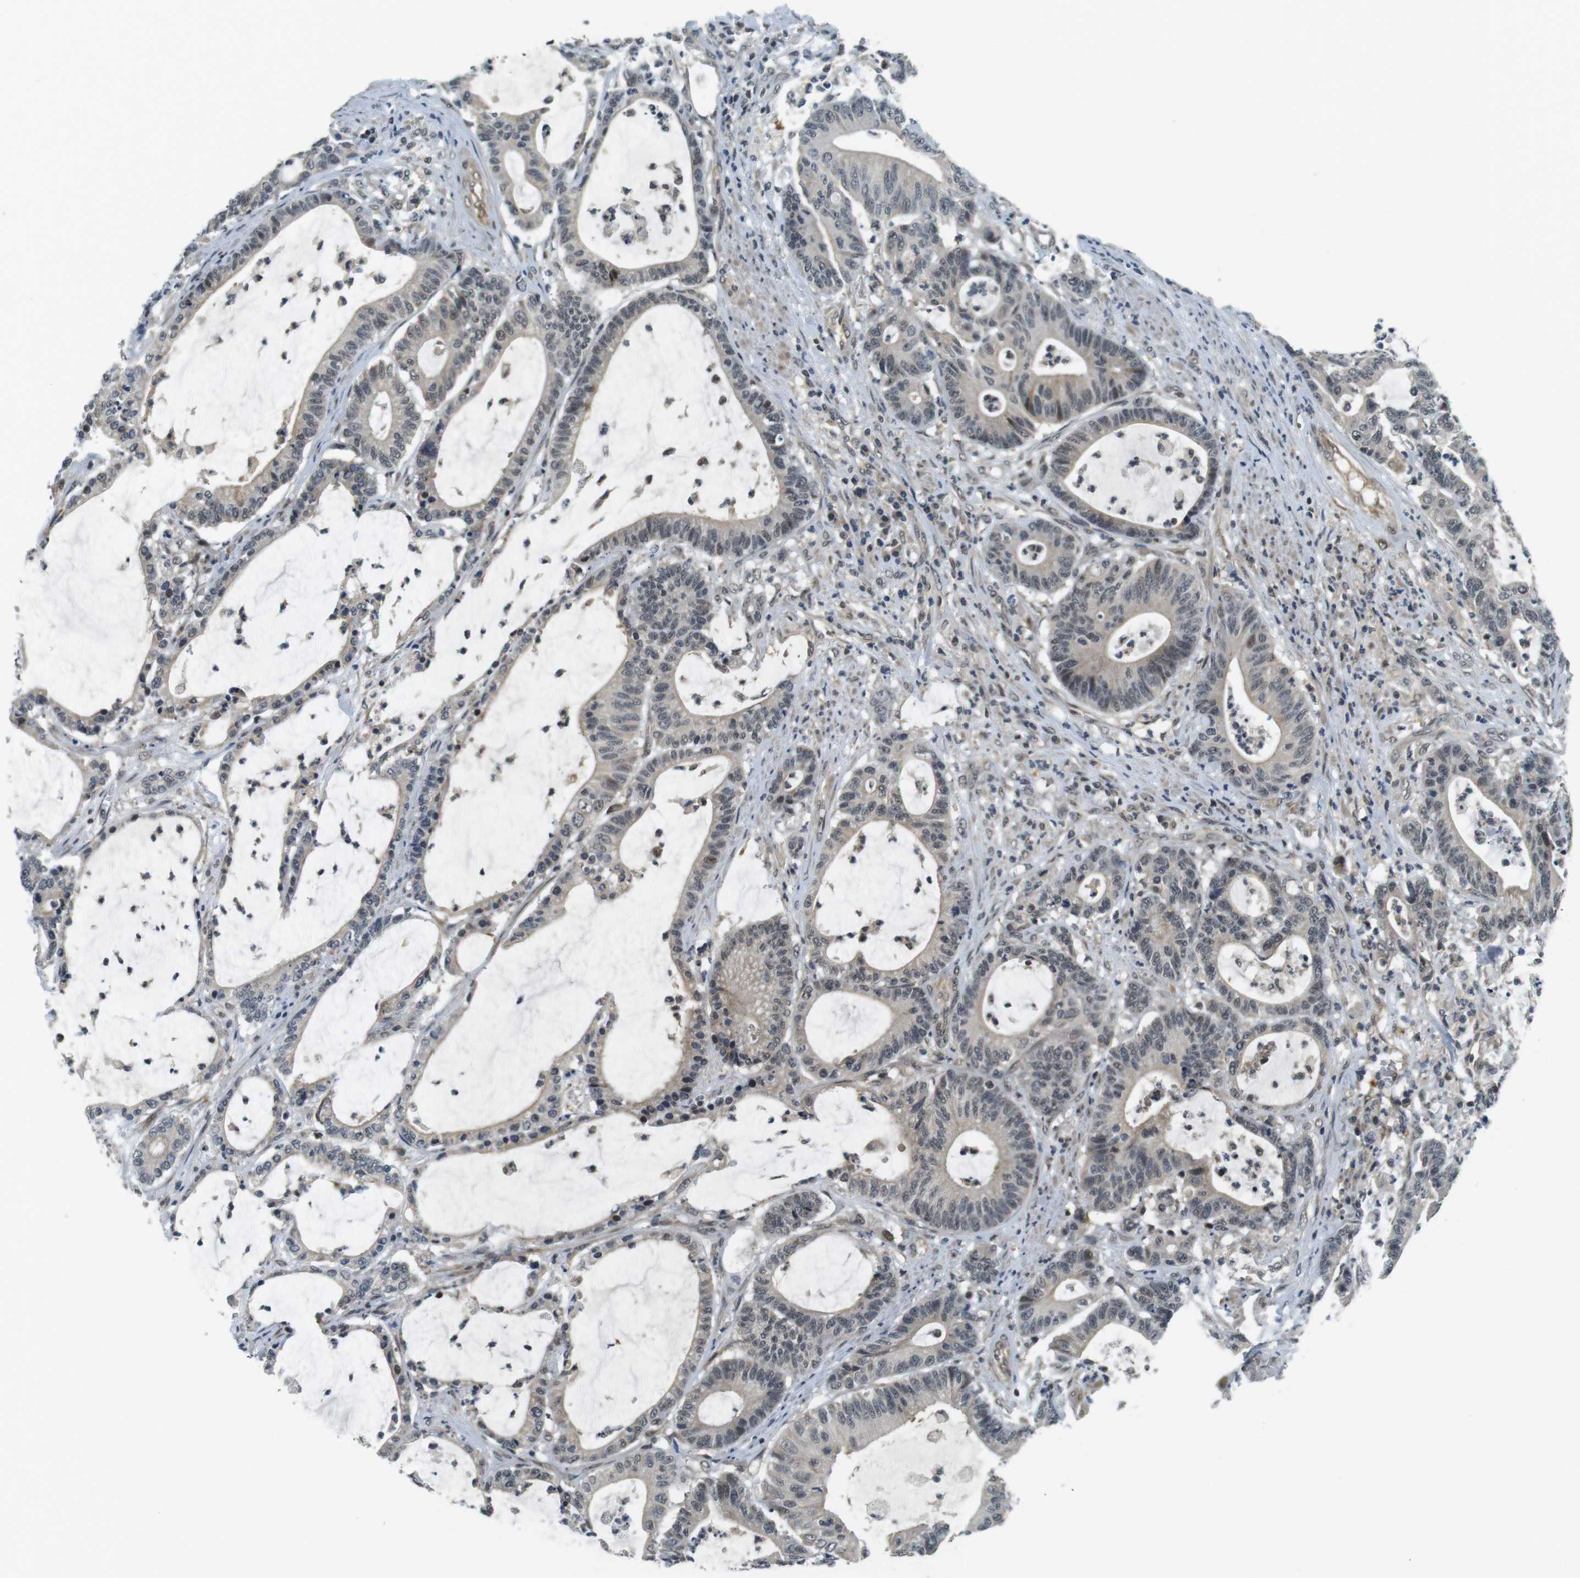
{"staining": {"intensity": "moderate", "quantity": "<25%", "location": "cytoplasmic/membranous,nuclear"}, "tissue": "colorectal cancer", "cell_type": "Tumor cells", "image_type": "cancer", "snomed": [{"axis": "morphology", "description": "Adenocarcinoma, NOS"}, {"axis": "topography", "description": "Colon"}], "caption": "Immunohistochemical staining of adenocarcinoma (colorectal) shows low levels of moderate cytoplasmic/membranous and nuclear staining in about <25% of tumor cells.", "gene": "BRD4", "patient": {"sex": "female", "age": 84}}